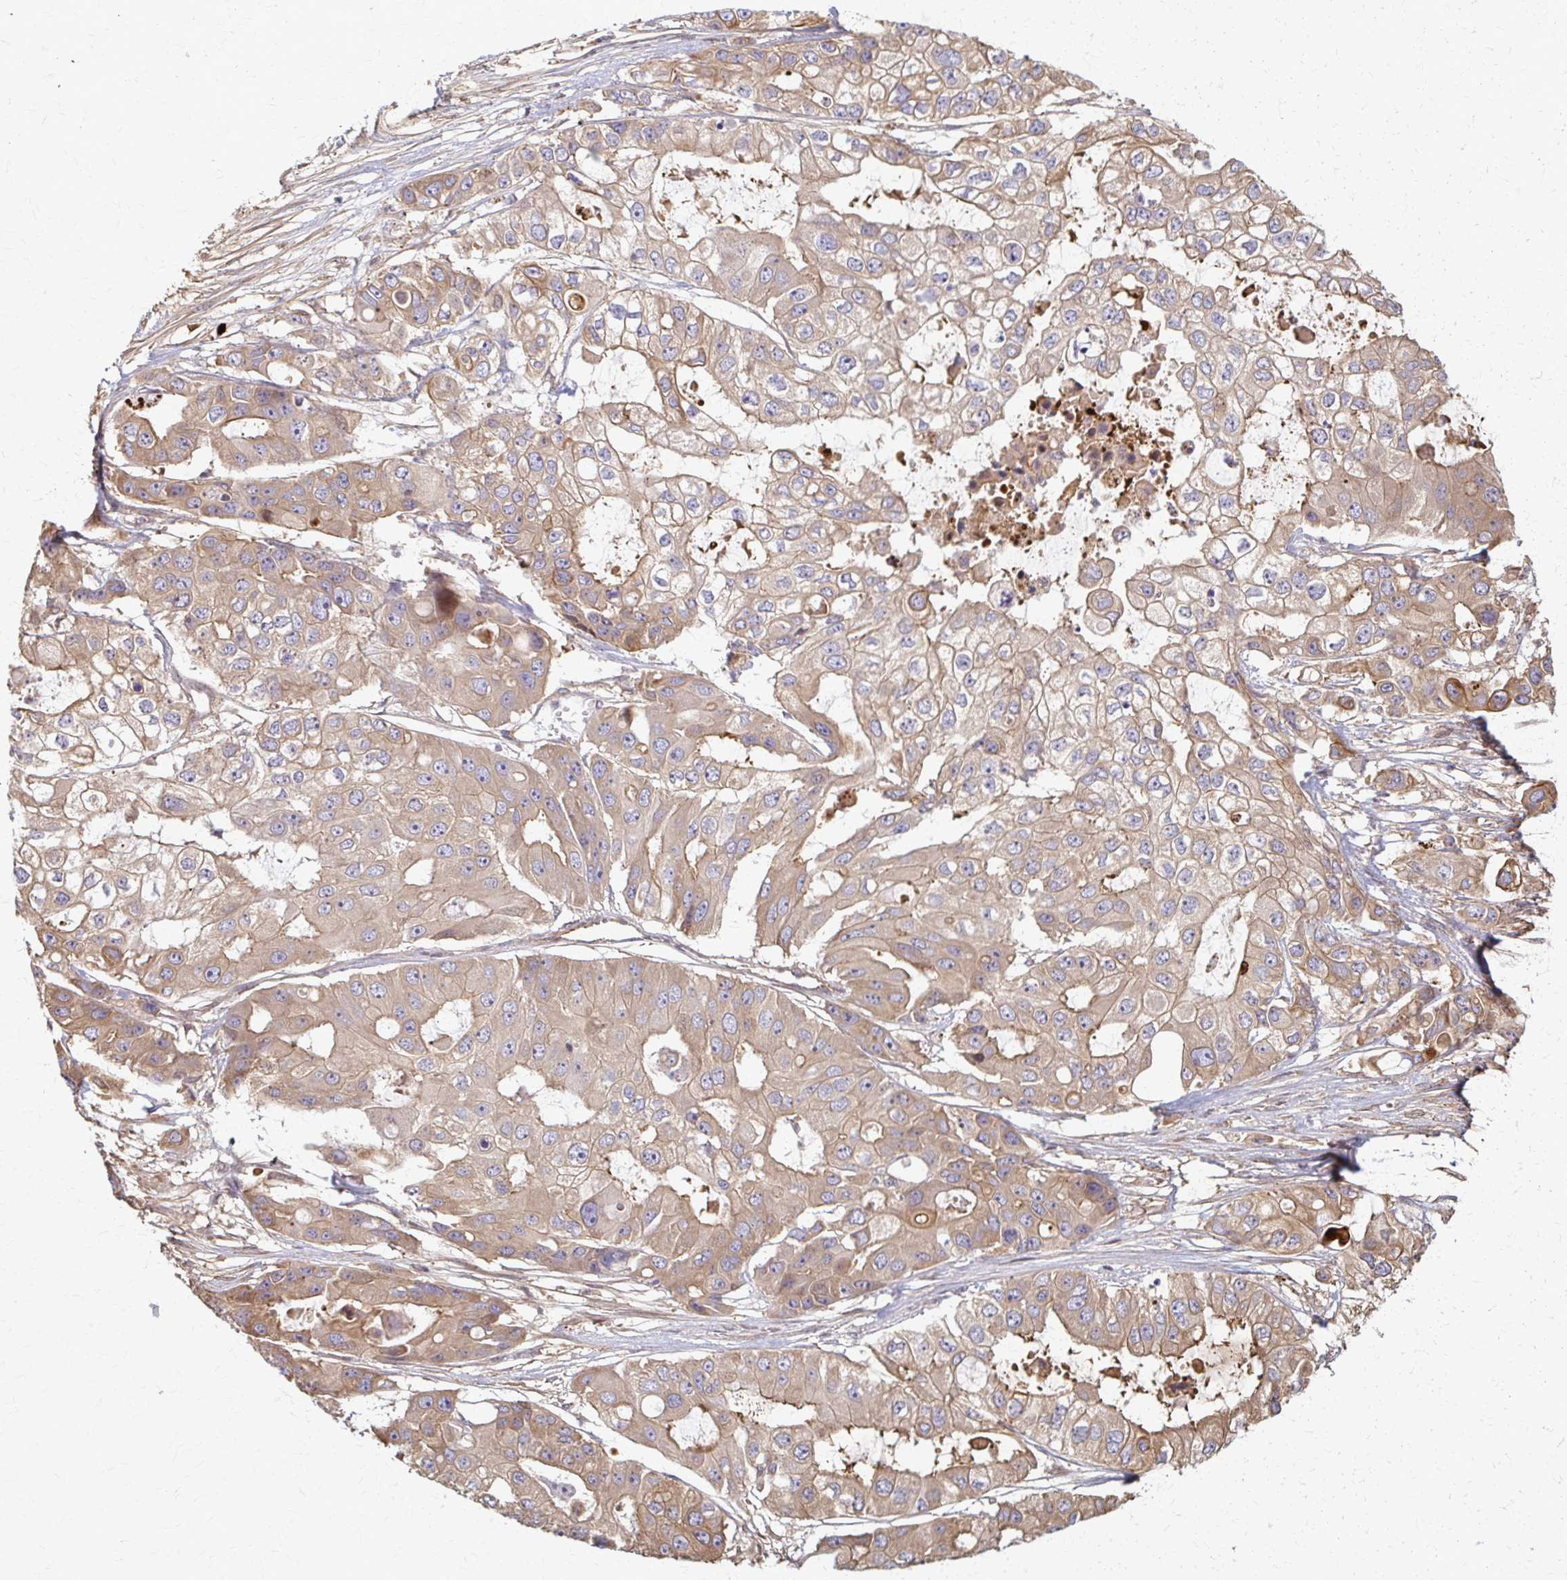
{"staining": {"intensity": "moderate", "quantity": ">75%", "location": "cytoplasmic/membranous"}, "tissue": "ovarian cancer", "cell_type": "Tumor cells", "image_type": "cancer", "snomed": [{"axis": "morphology", "description": "Cystadenocarcinoma, serous, NOS"}, {"axis": "topography", "description": "Ovary"}], "caption": "Human ovarian cancer stained with a brown dye shows moderate cytoplasmic/membranous positive staining in approximately >75% of tumor cells.", "gene": "ARHGAP35", "patient": {"sex": "female", "age": 56}}